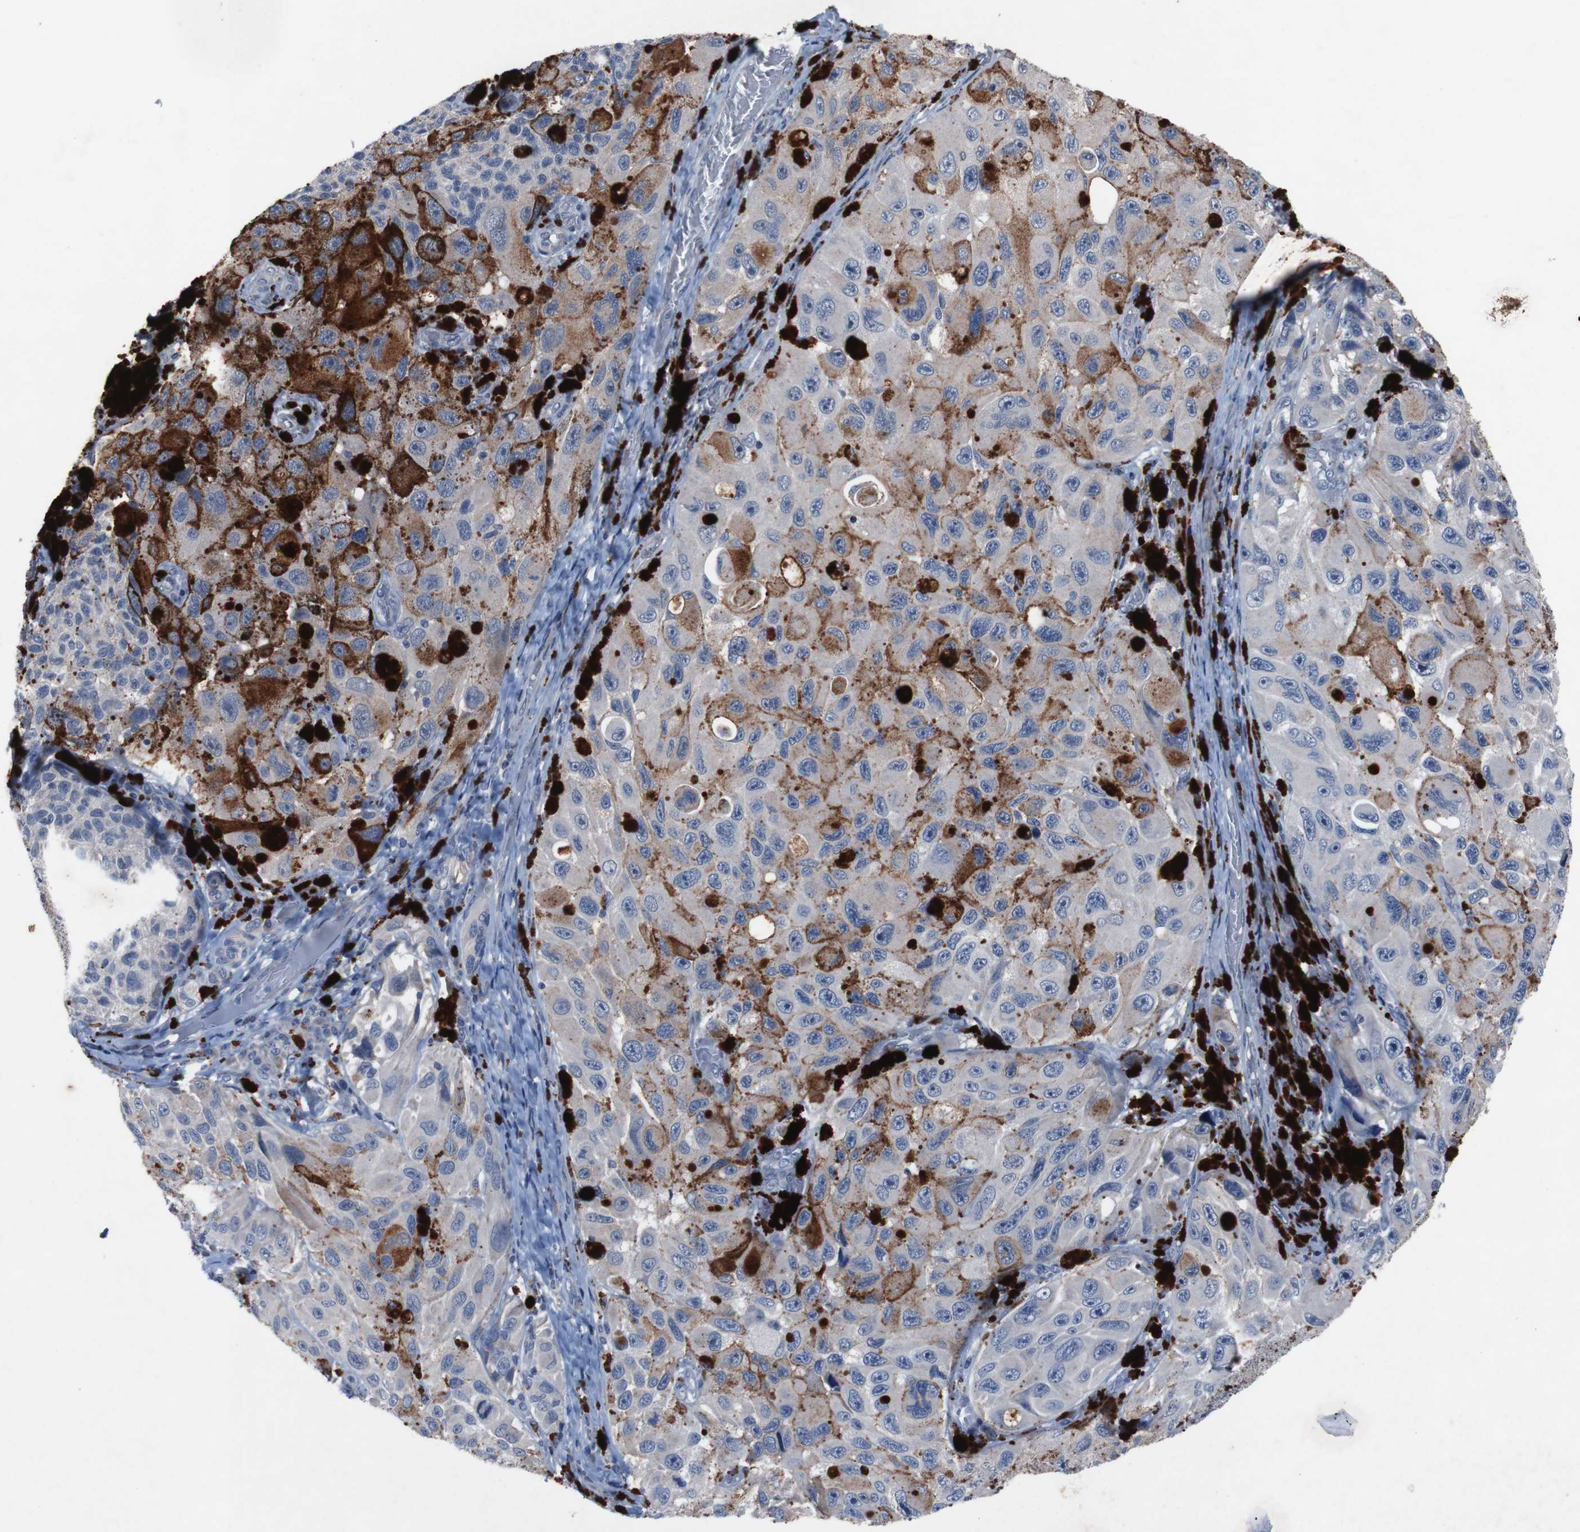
{"staining": {"intensity": "moderate", "quantity": "<25%", "location": "cytoplasmic/membranous"}, "tissue": "melanoma", "cell_type": "Tumor cells", "image_type": "cancer", "snomed": [{"axis": "morphology", "description": "Malignant melanoma, NOS"}, {"axis": "topography", "description": "Skin"}], "caption": "Protein staining of melanoma tissue displays moderate cytoplasmic/membranous positivity in approximately <25% of tumor cells.", "gene": "MUTYH", "patient": {"sex": "female", "age": 73}}